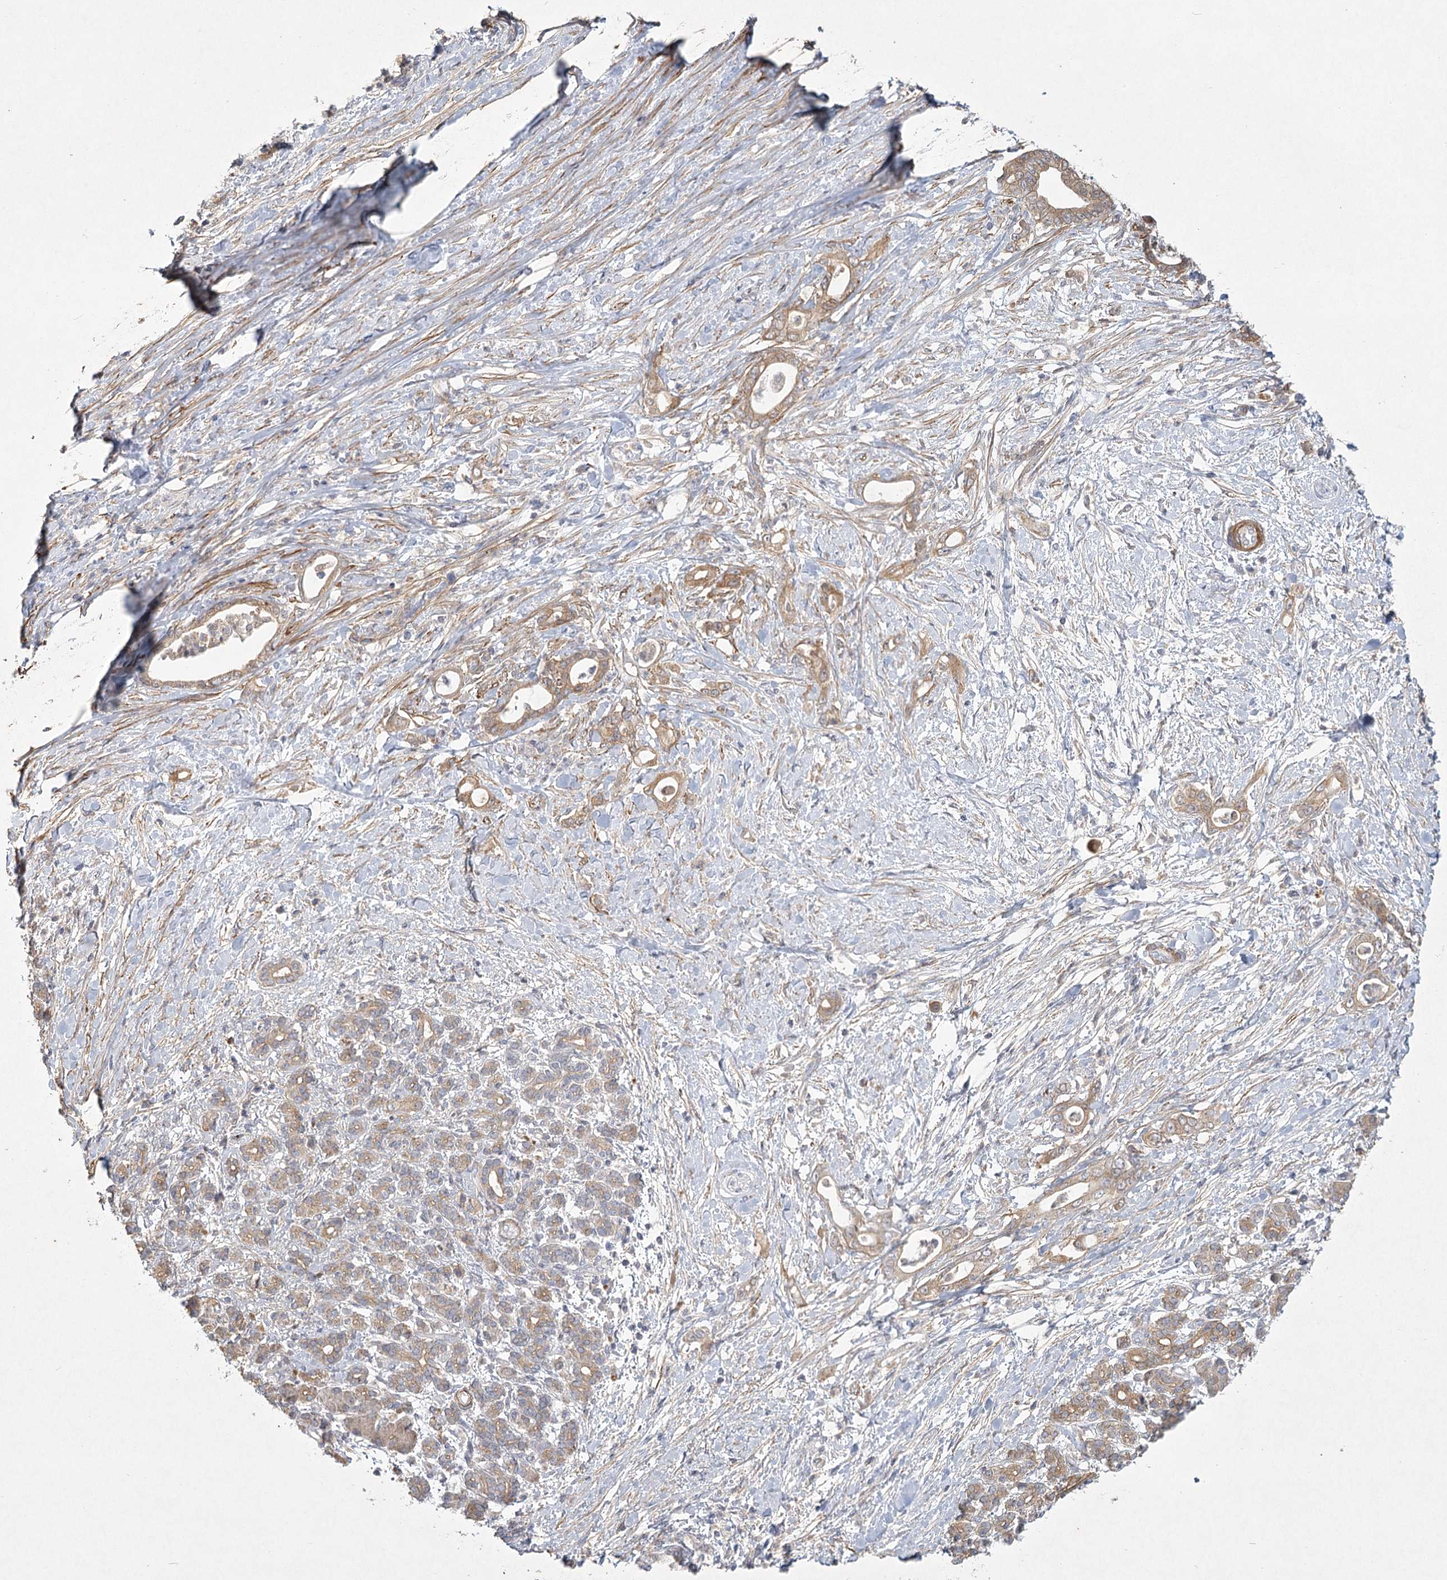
{"staining": {"intensity": "weak", "quantity": ">75%", "location": "cytoplasmic/membranous"}, "tissue": "pancreatic cancer", "cell_type": "Tumor cells", "image_type": "cancer", "snomed": [{"axis": "morphology", "description": "Adenocarcinoma, NOS"}, {"axis": "topography", "description": "Pancreas"}], "caption": "Pancreatic adenocarcinoma stained for a protein displays weak cytoplasmic/membranous positivity in tumor cells. Using DAB (3,3'-diaminobenzidine) (brown) and hematoxylin (blue) stains, captured at high magnification using brightfield microscopy.", "gene": "INPP4B", "patient": {"sex": "female", "age": 55}}